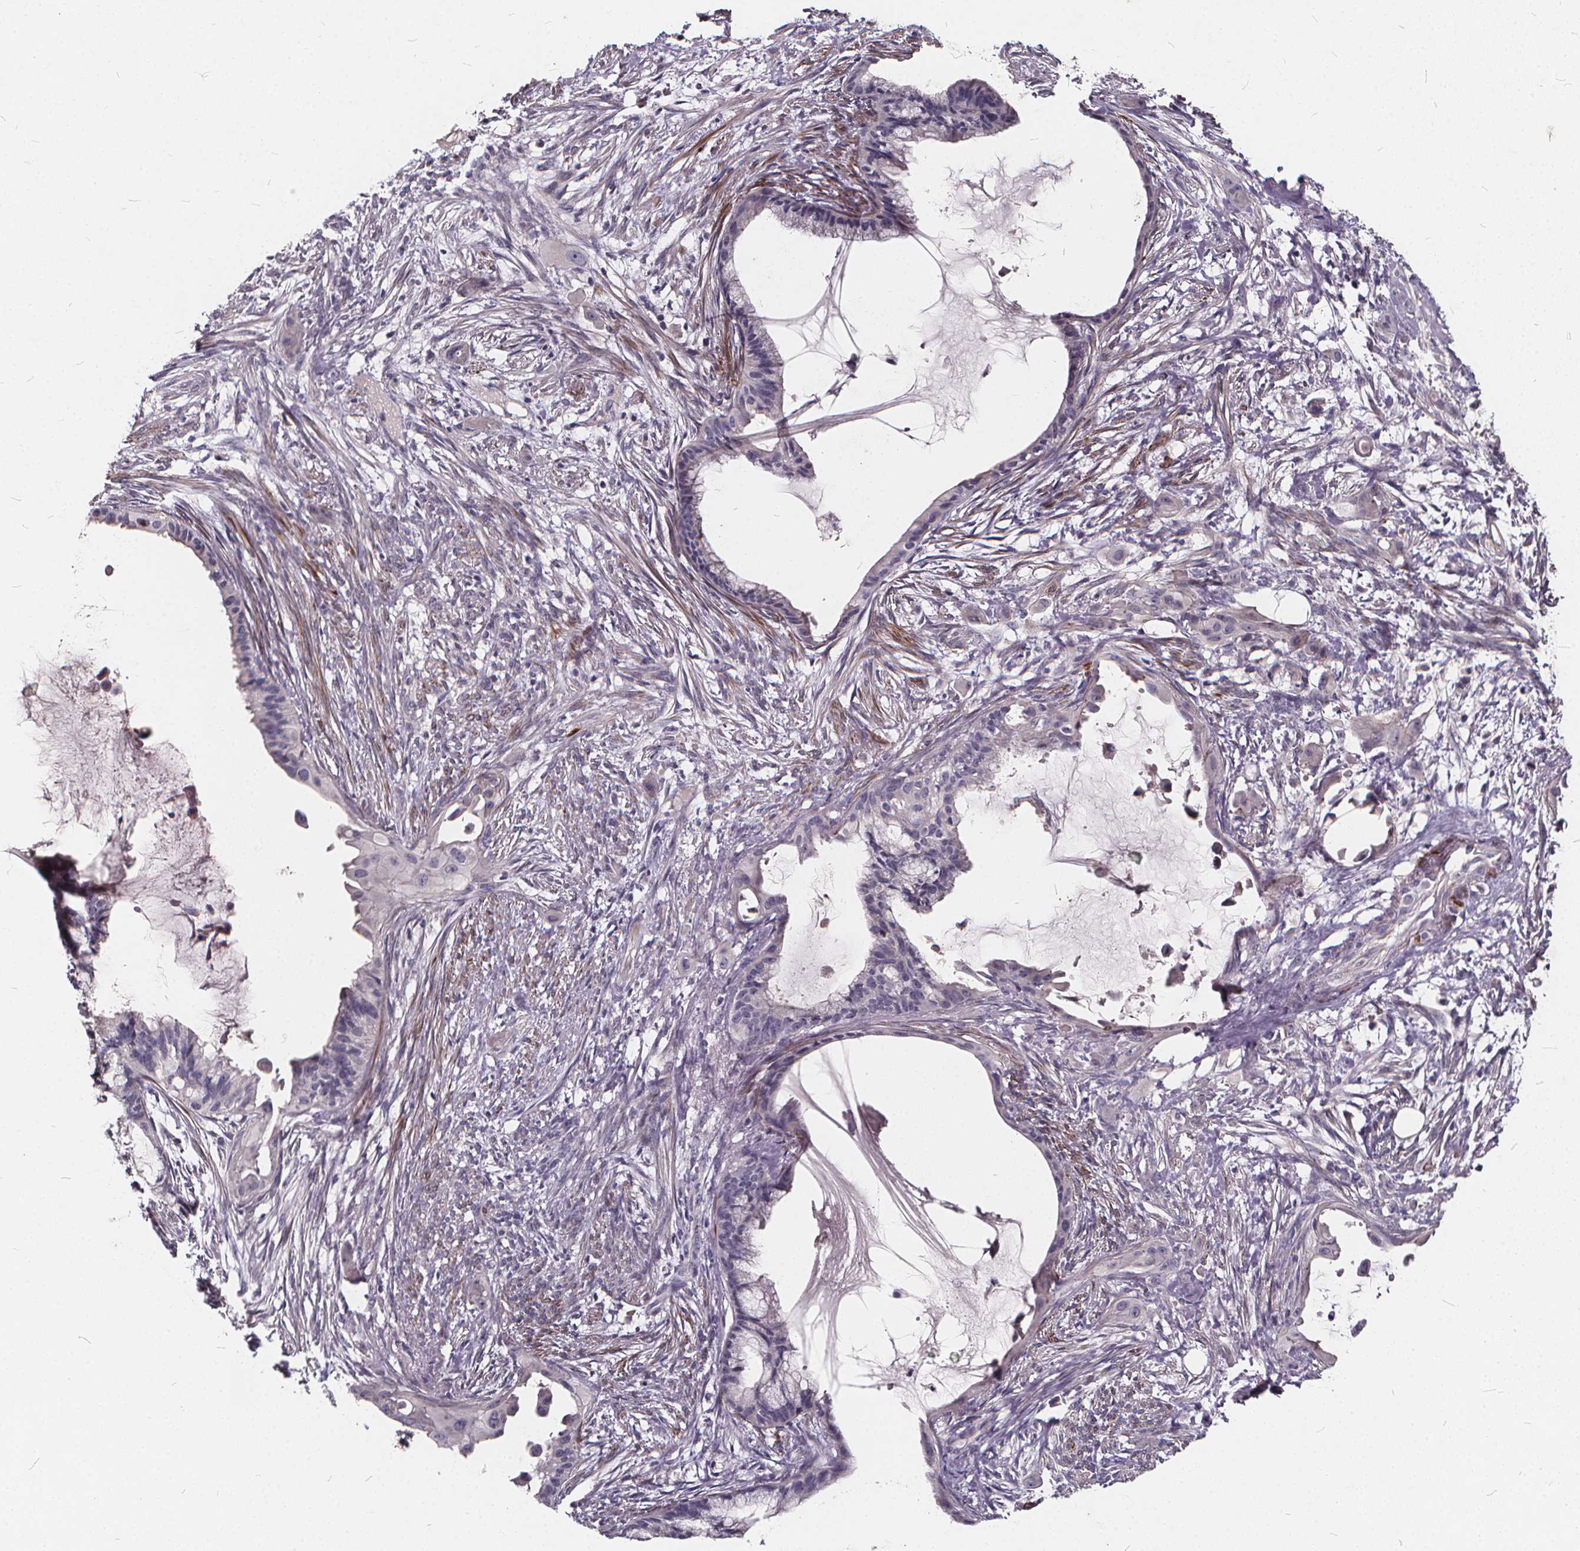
{"staining": {"intensity": "negative", "quantity": "none", "location": "none"}, "tissue": "endometrial cancer", "cell_type": "Tumor cells", "image_type": "cancer", "snomed": [{"axis": "morphology", "description": "Adenocarcinoma, NOS"}, {"axis": "topography", "description": "Endometrium"}], "caption": "Immunohistochemistry of endometrial cancer (adenocarcinoma) reveals no staining in tumor cells.", "gene": "TSPAN14", "patient": {"sex": "female", "age": 86}}